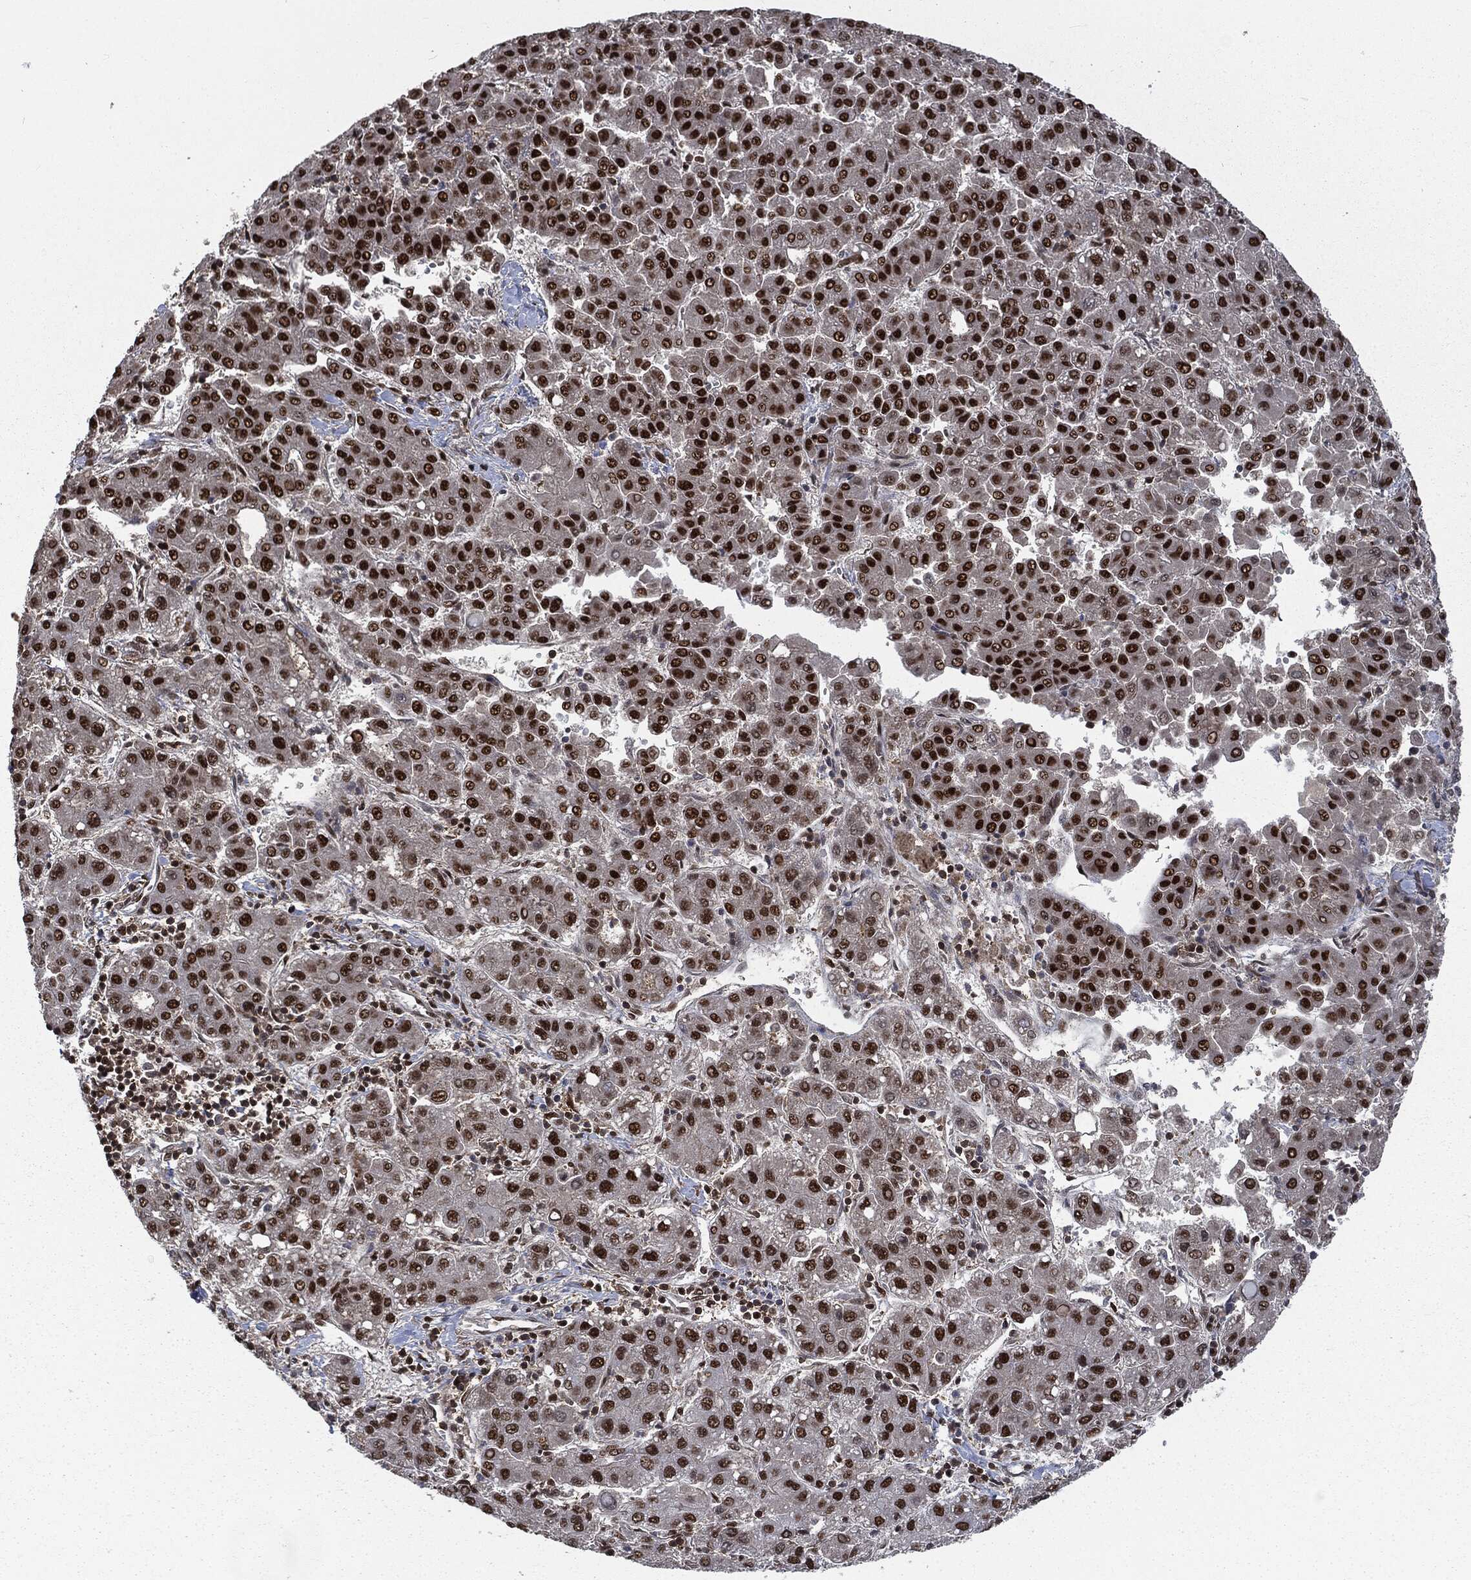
{"staining": {"intensity": "strong", "quantity": ">75%", "location": "nuclear"}, "tissue": "liver cancer", "cell_type": "Tumor cells", "image_type": "cancer", "snomed": [{"axis": "morphology", "description": "Carcinoma, Hepatocellular, NOS"}, {"axis": "topography", "description": "Liver"}], "caption": "Protein staining of liver cancer tissue shows strong nuclear expression in about >75% of tumor cells.", "gene": "DPH2", "patient": {"sex": "male", "age": 65}}